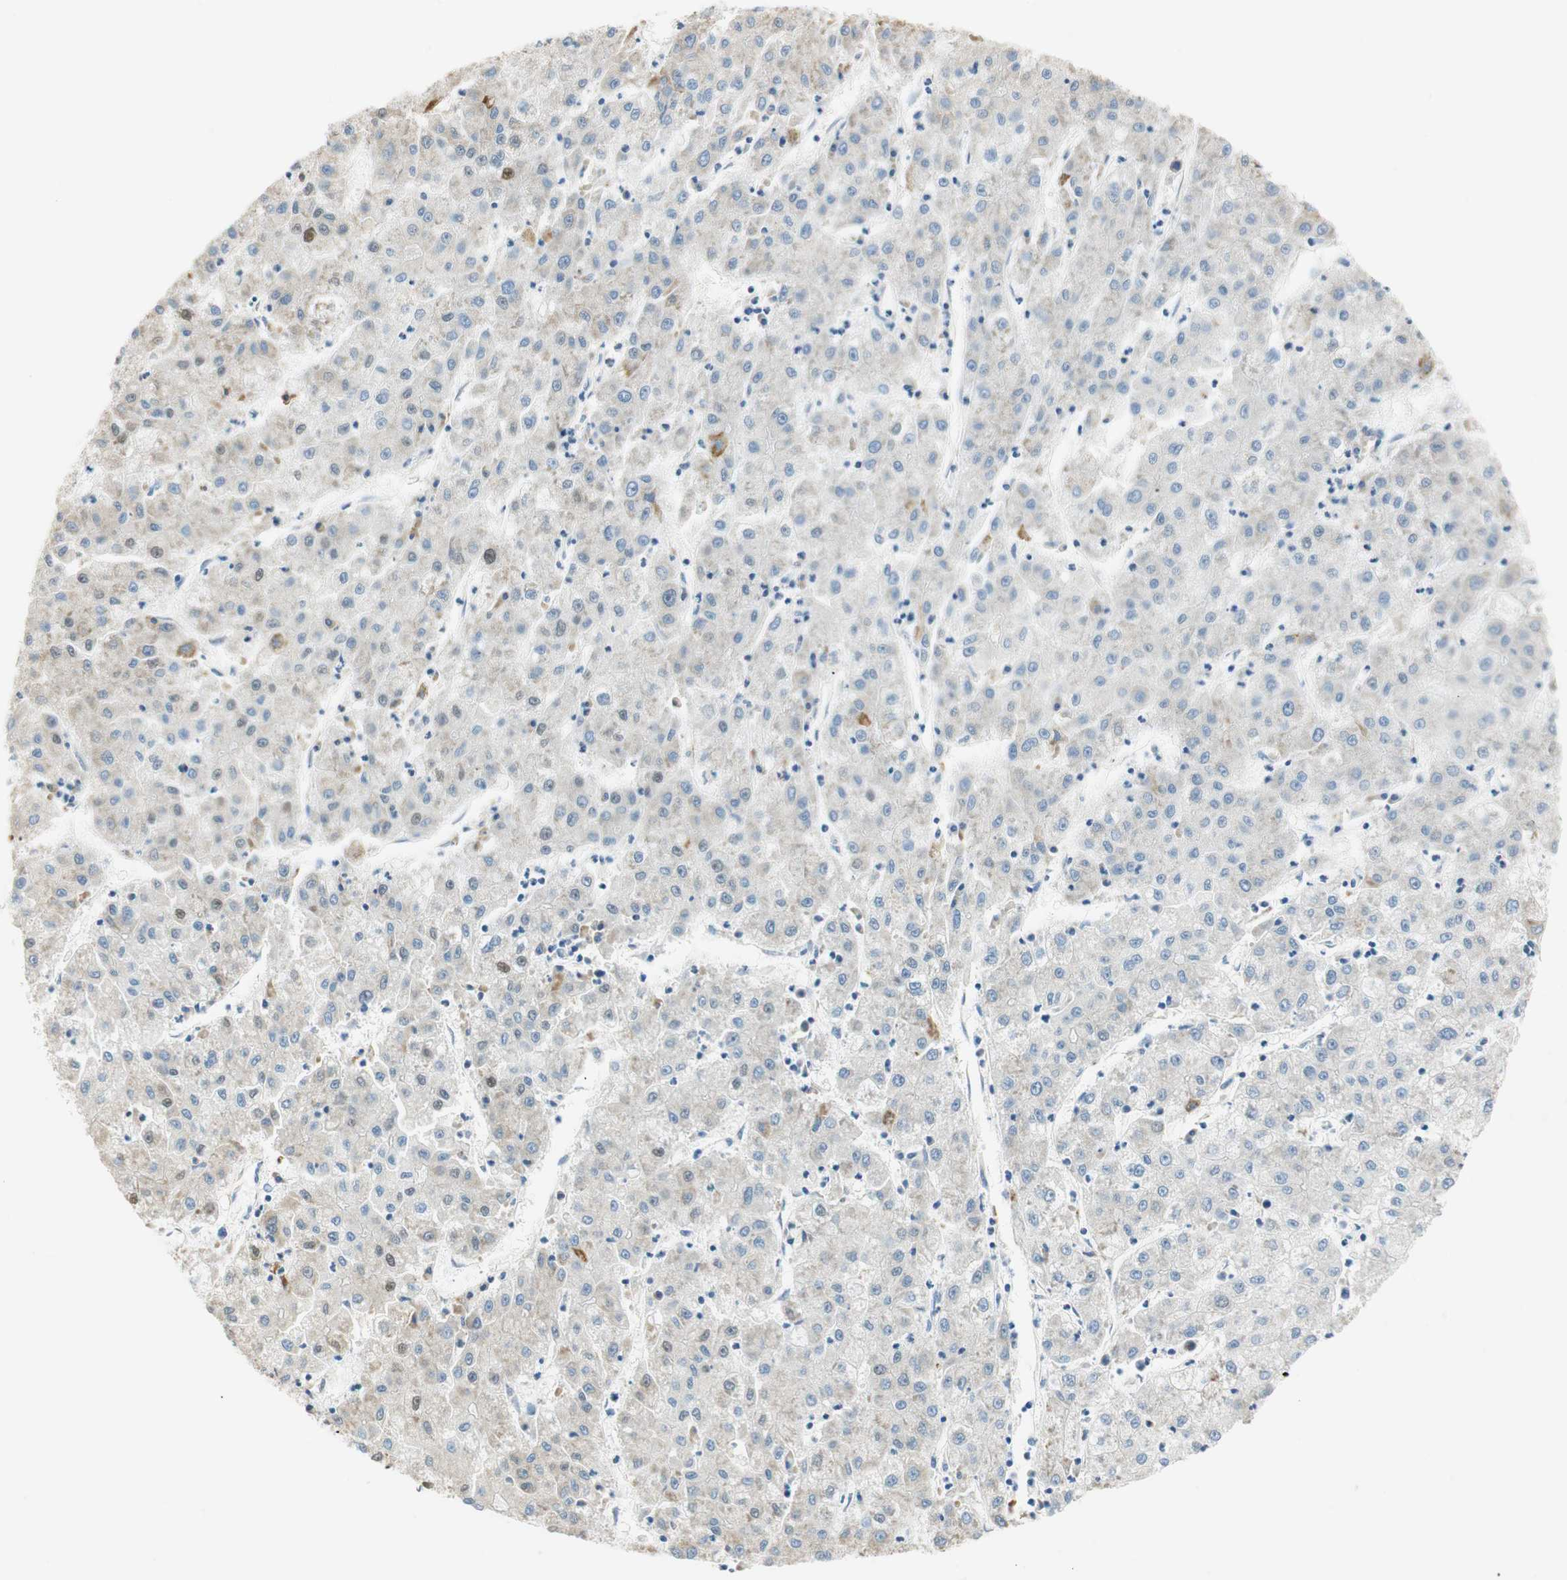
{"staining": {"intensity": "weak", "quantity": "<25%", "location": "cytoplasmic/membranous"}, "tissue": "liver cancer", "cell_type": "Tumor cells", "image_type": "cancer", "snomed": [{"axis": "morphology", "description": "Carcinoma, Hepatocellular, NOS"}, {"axis": "topography", "description": "Liver"}], "caption": "Image shows no significant protein positivity in tumor cells of liver cancer (hepatocellular carcinoma).", "gene": "MSX2", "patient": {"sex": "male", "age": 72}}